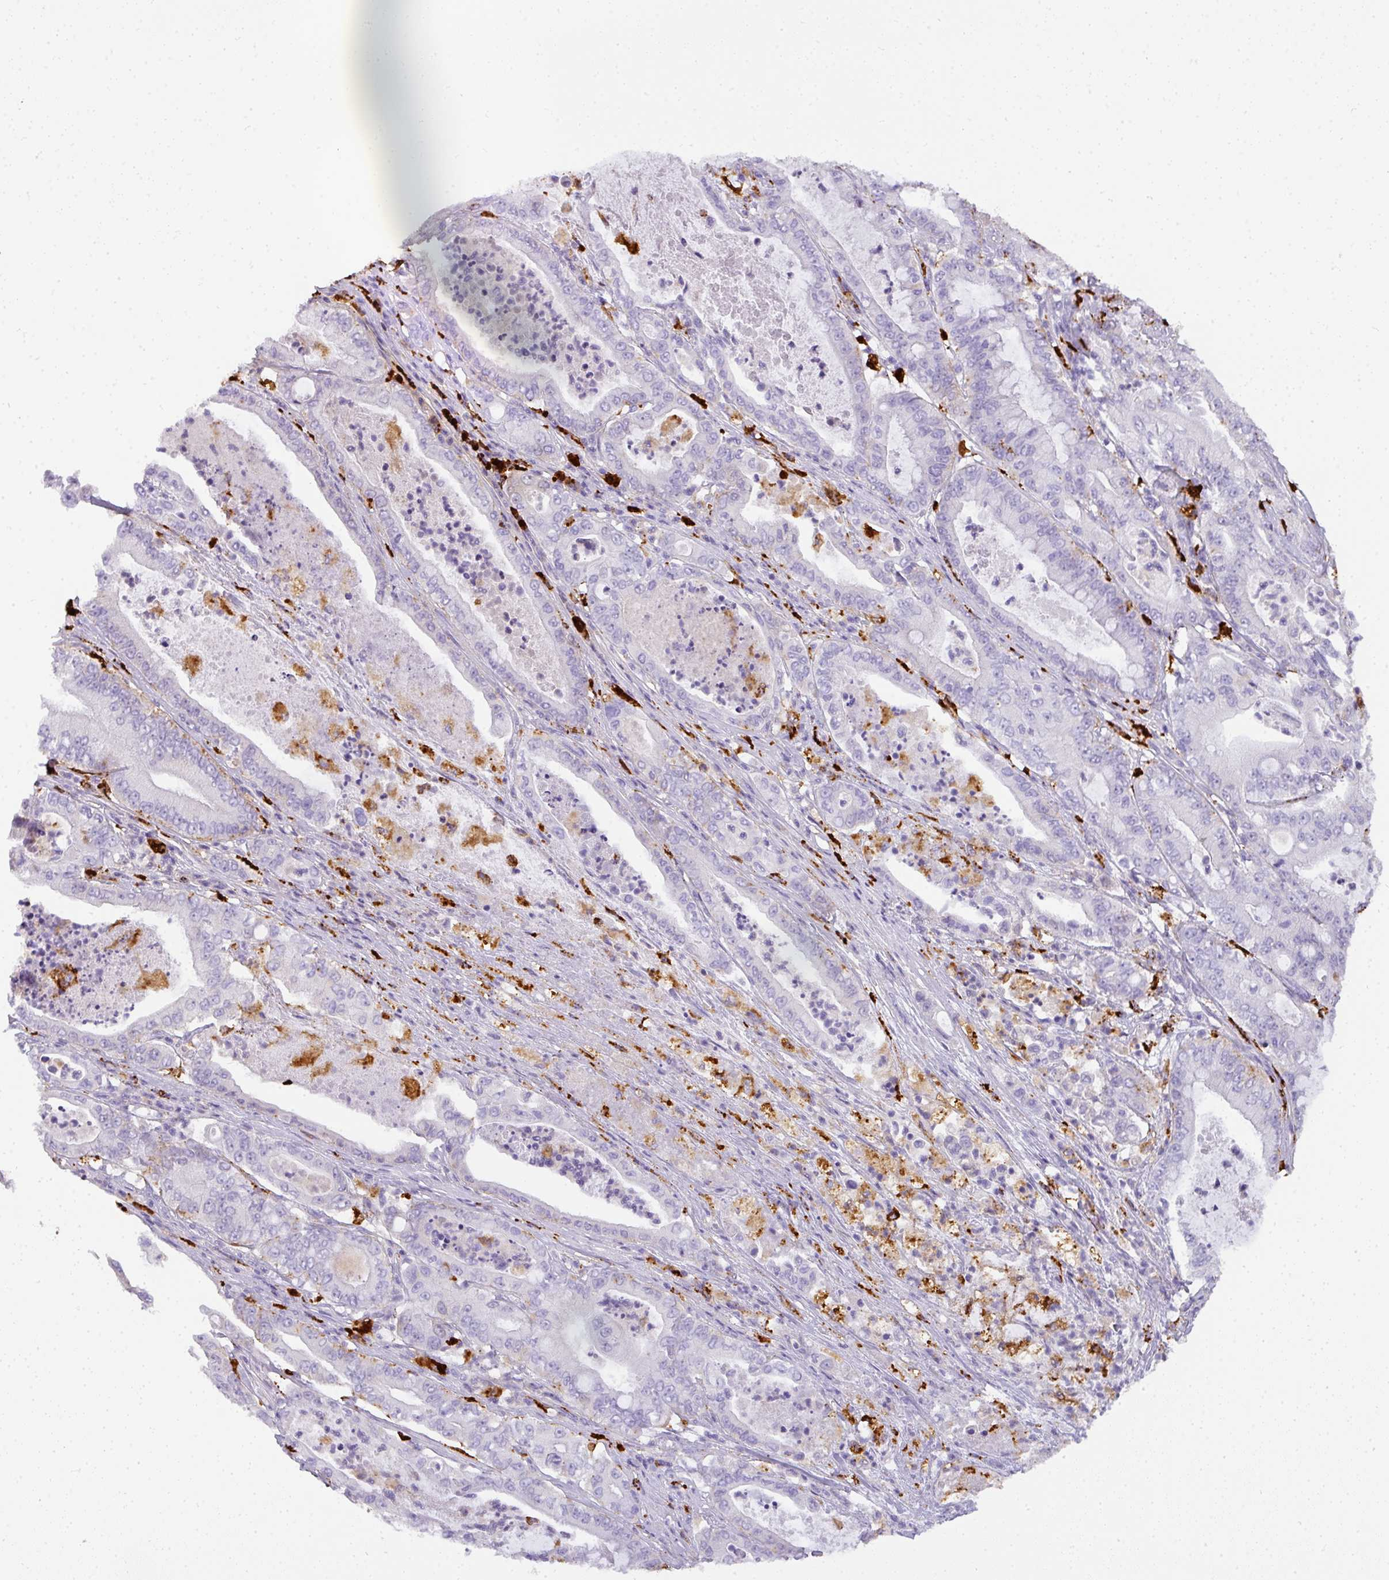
{"staining": {"intensity": "negative", "quantity": "none", "location": "none"}, "tissue": "pancreatic cancer", "cell_type": "Tumor cells", "image_type": "cancer", "snomed": [{"axis": "morphology", "description": "Adenocarcinoma, NOS"}, {"axis": "topography", "description": "Pancreas"}], "caption": "Tumor cells are negative for brown protein staining in adenocarcinoma (pancreatic). The staining was performed using DAB (3,3'-diaminobenzidine) to visualize the protein expression in brown, while the nuclei were stained in blue with hematoxylin (Magnification: 20x).", "gene": "MMACHC", "patient": {"sex": "male", "age": 71}}